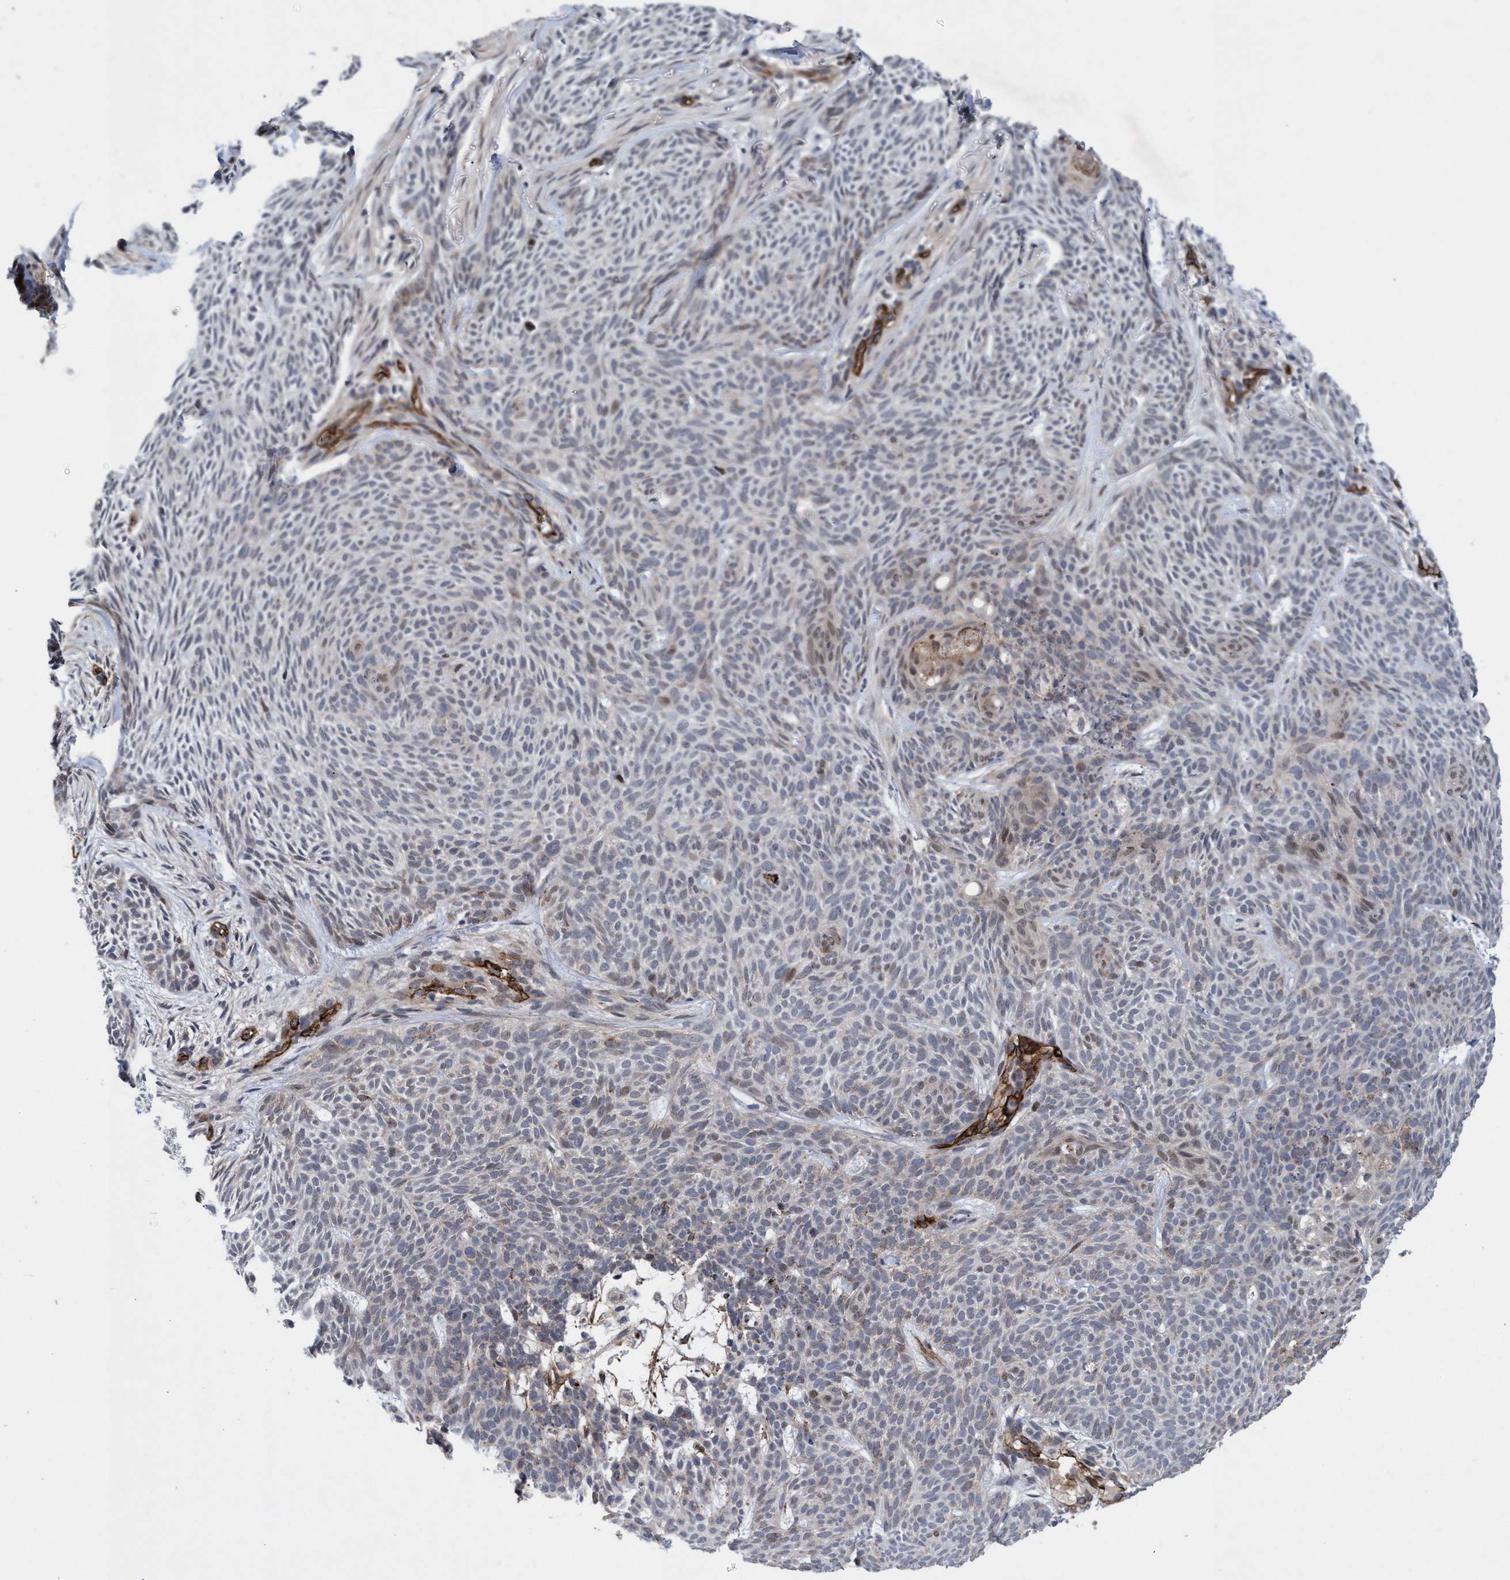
{"staining": {"intensity": "weak", "quantity": "<25%", "location": "nuclear"}, "tissue": "skin cancer", "cell_type": "Tumor cells", "image_type": "cancer", "snomed": [{"axis": "morphology", "description": "Basal cell carcinoma"}, {"axis": "topography", "description": "Skin"}], "caption": "This is an immunohistochemistry micrograph of skin cancer (basal cell carcinoma). There is no positivity in tumor cells.", "gene": "ZNF750", "patient": {"sex": "female", "age": 59}}